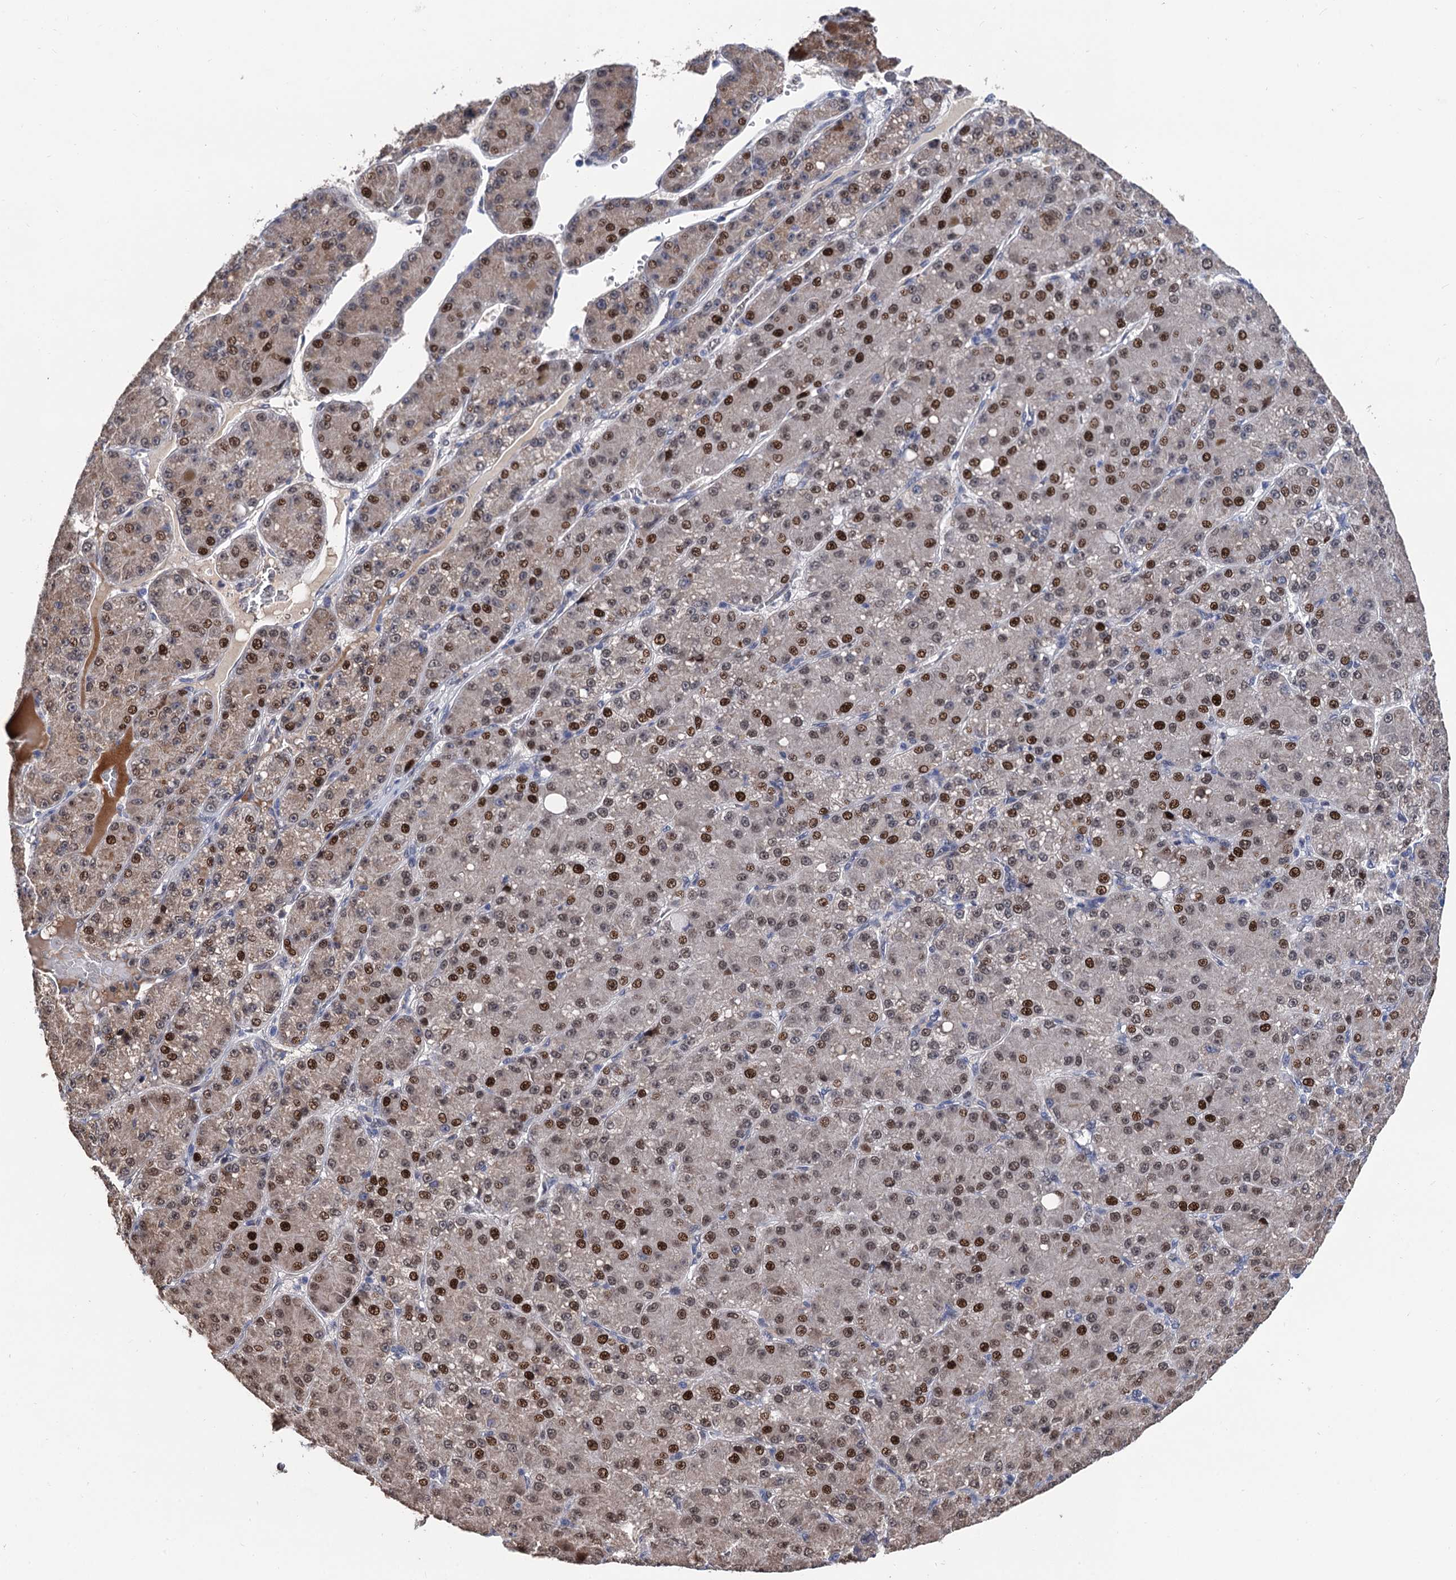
{"staining": {"intensity": "strong", "quantity": "25%-75%", "location": "nuclear"}, "tissue": "liver cancer", "cell_type": "Tumor cells", "image_type": "cancer", "snomed": [{"axis": "morphology", "description": "Carcinoma, Hepatocellular, NOS"}, {"axis": "topography", "description": "Liver"}], "caption": "Human liver cancer stained with a protein marker displays strong staining in tumor cells.", "gene": "TSEN34", "patient": {"sex": "male", "age": 67}}